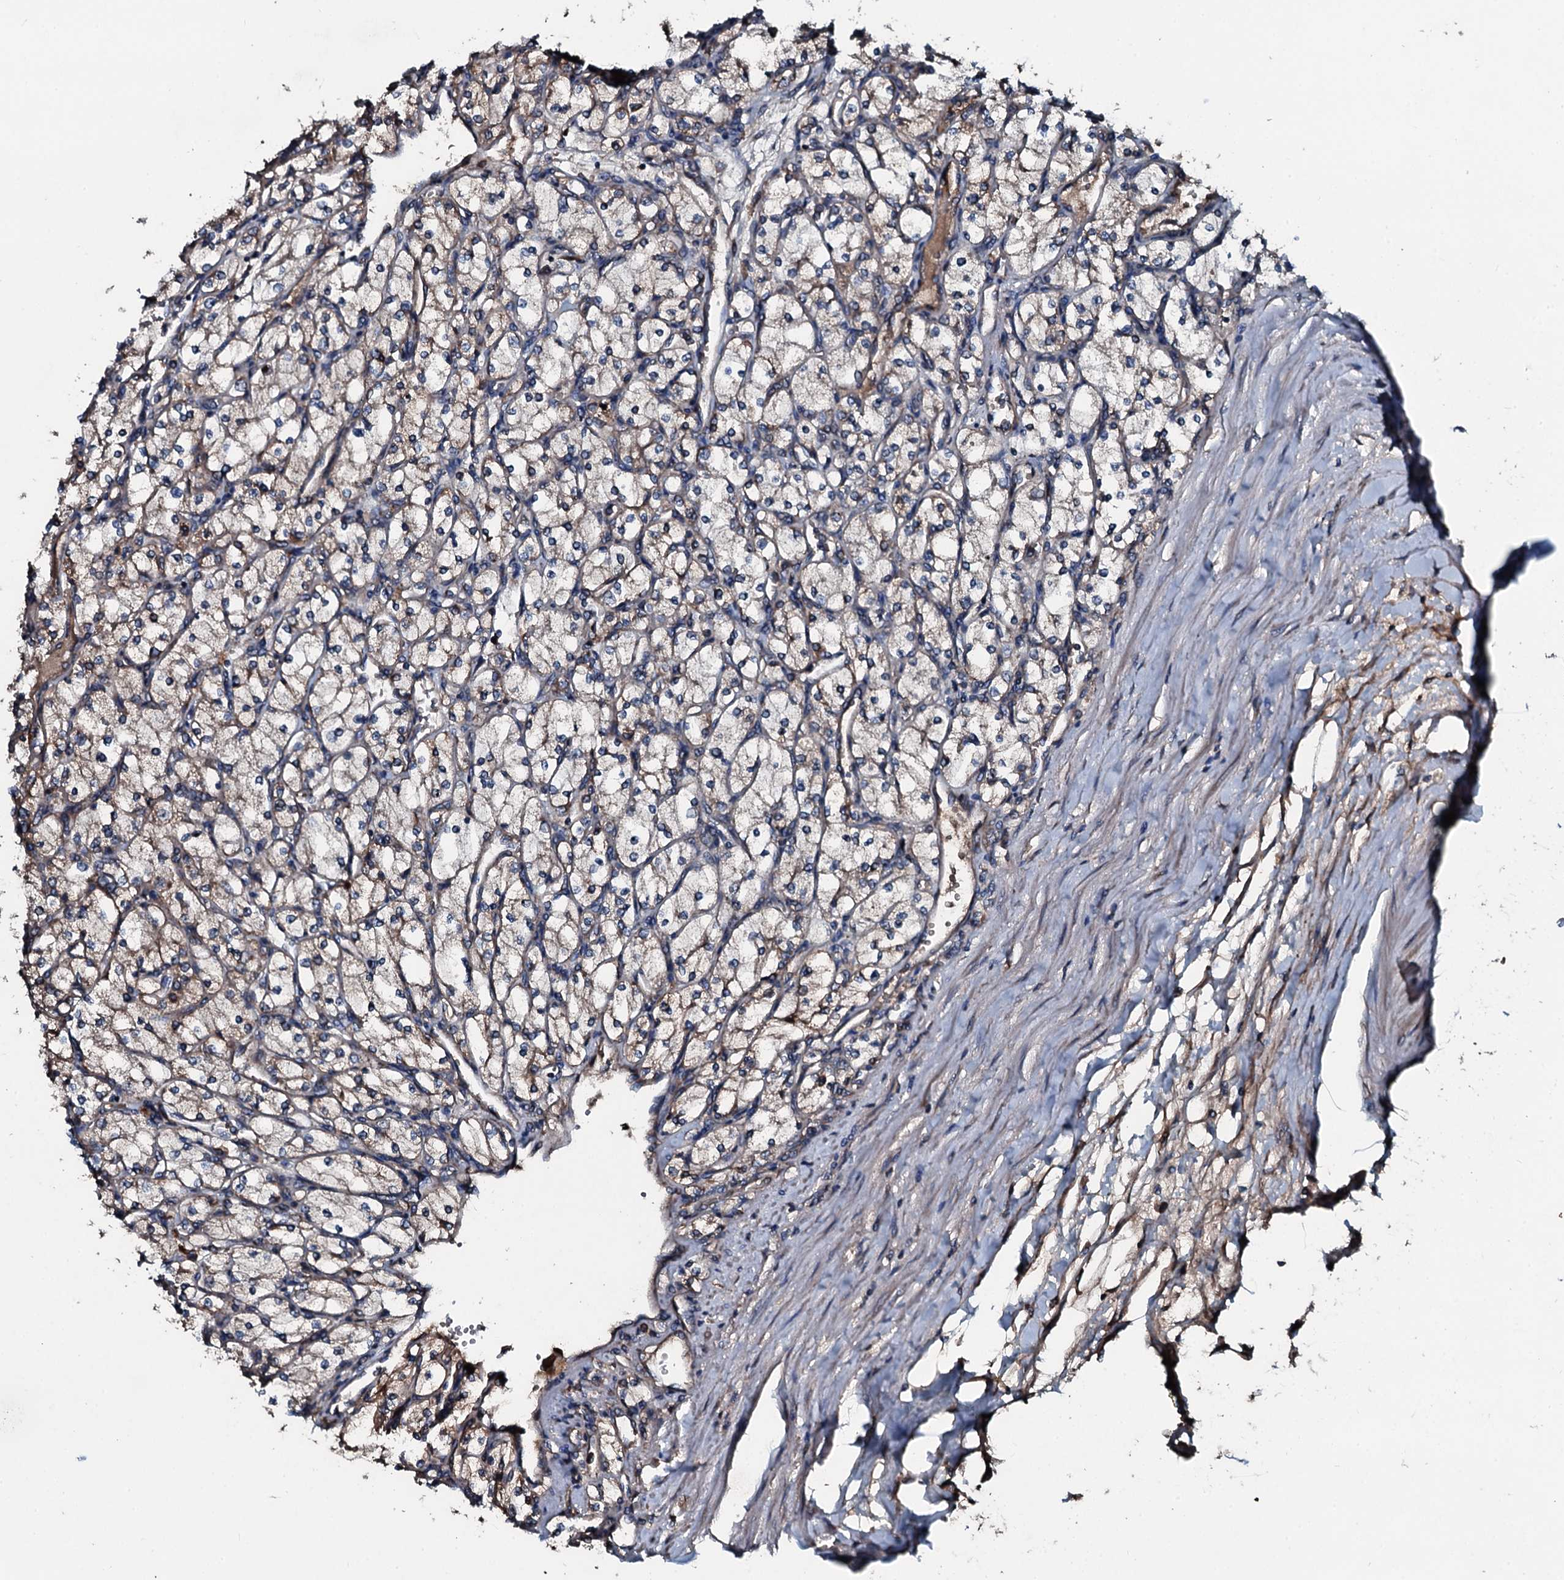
{"staining": {"intensity": "weak", "quantity": "25%-75%", "location": "cytoplasmic/membranous"}, "tissue": "renal cancer", "cell_type": "Tumor cells", "image_type": "cancer", "snomed": [{"axis": "morphology", "description": "Adenocarcinoma, NOS"}, {"axis": "topography", "description": "Kidney"}], "caption": "Tumor cells demonstrate weak cytoplasmic/membranous expression in approximately 25%-75% of cells in renal adenocarcinoma. The staining was performed using DAB, with brown indicating positive protein expression. Nuclei are stained blue with hematoxylin.", "gene": "ACSS3", "patient": {"sex": "male", "age": 80}}